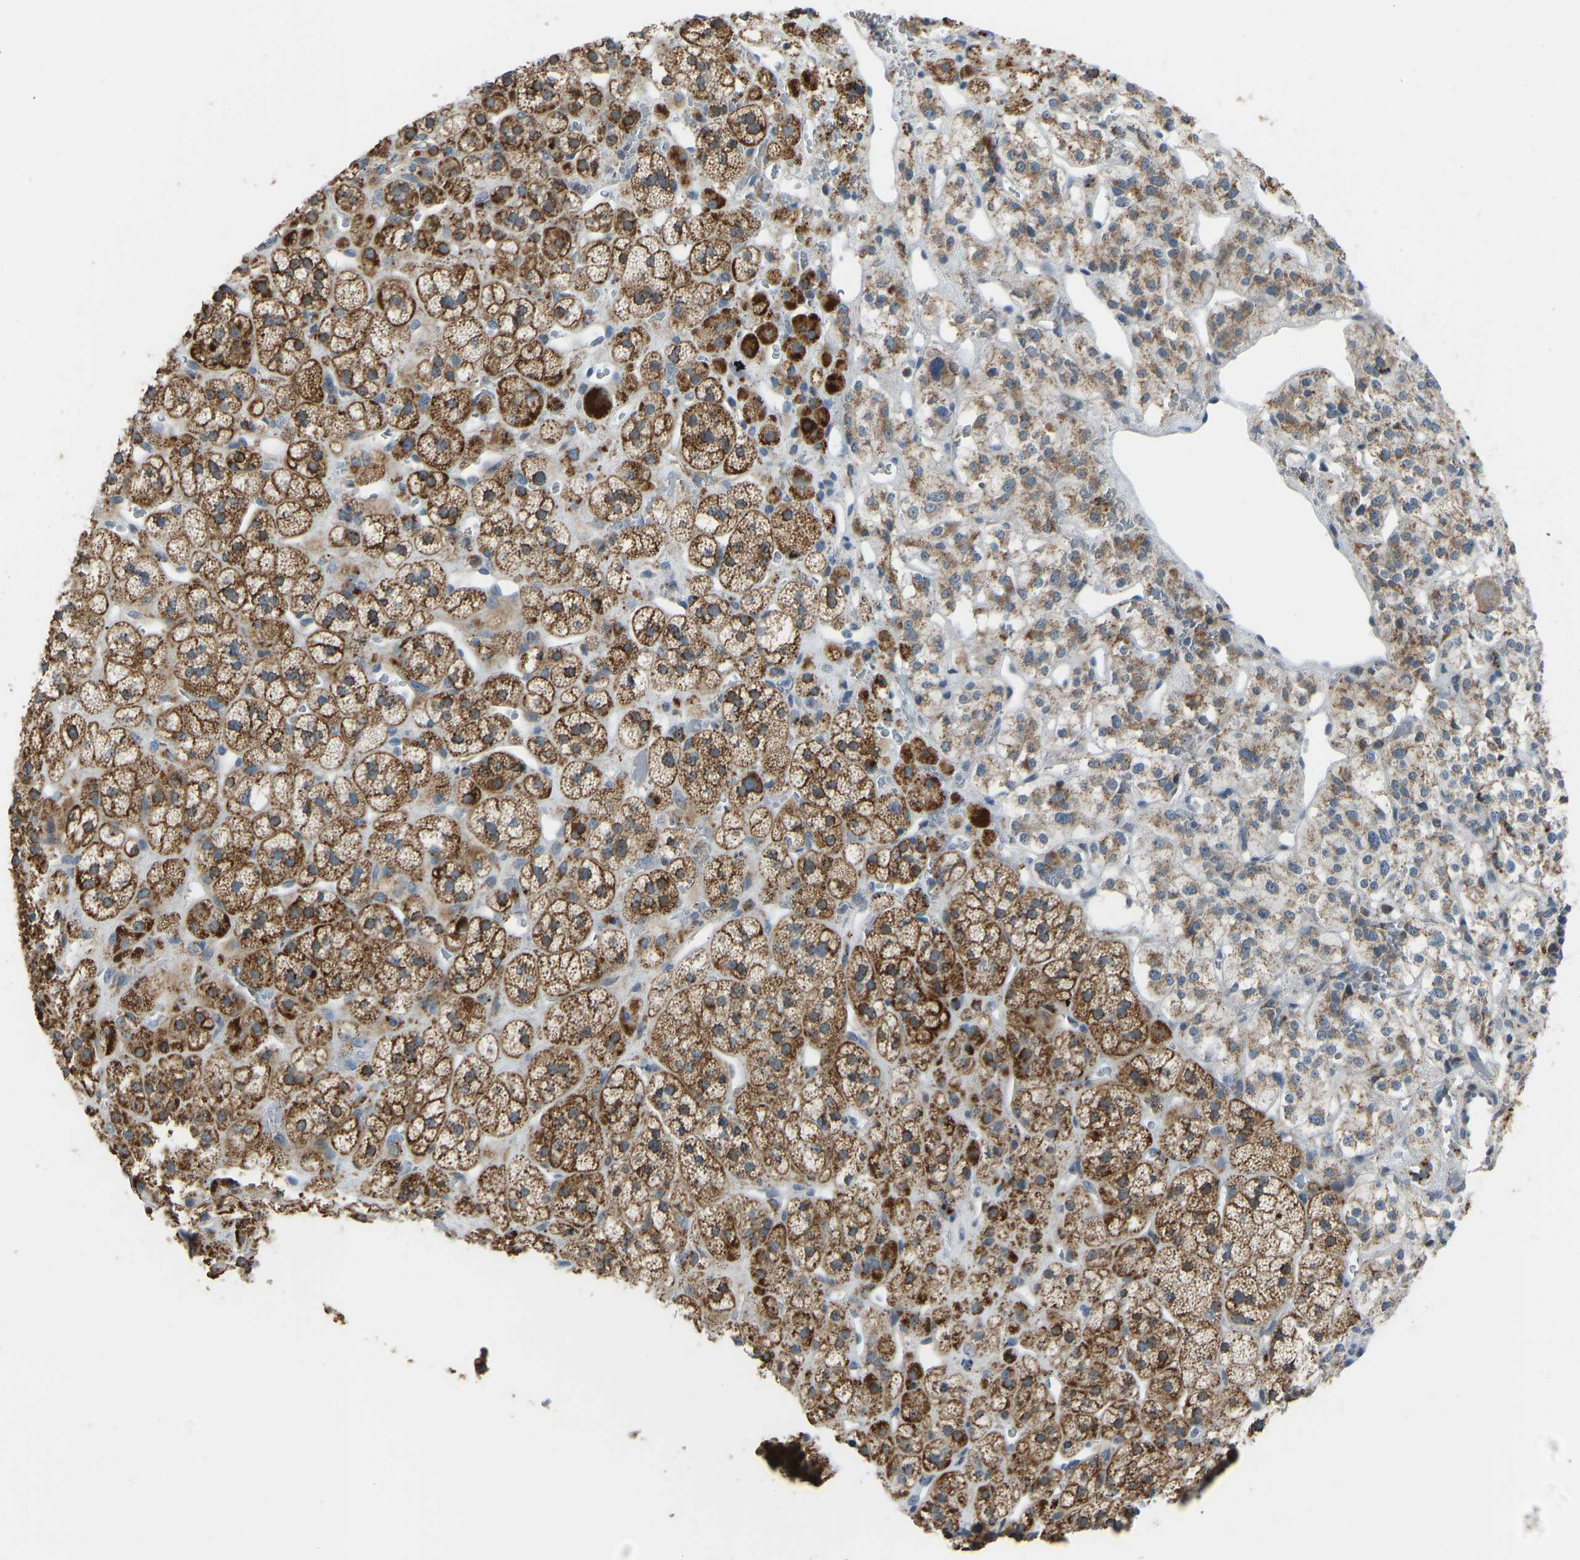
{"staining": {"intensity": "strong", "quantity": ">75%", "location": "cytoplasmic/membranous"}, "tissue": "adrenal gland", "cell_type": "Glandular cells", "image_type": "normal", "snomed": [{"axis": "morphology", "description": "Normal tissue, NOS"}, {"axis": "topography", "description": "Adrenal gland"}], "caption": "Immunohistochemical staining of unremarkable adrenal gland reveals >75% levels of strong cytoplasmic/membranous protein staining in approximately >75% of glandular cells. Nuclei are stained in blue.", "gene": "SMIM20", "patient": {"sex": "male", "age": 56}}